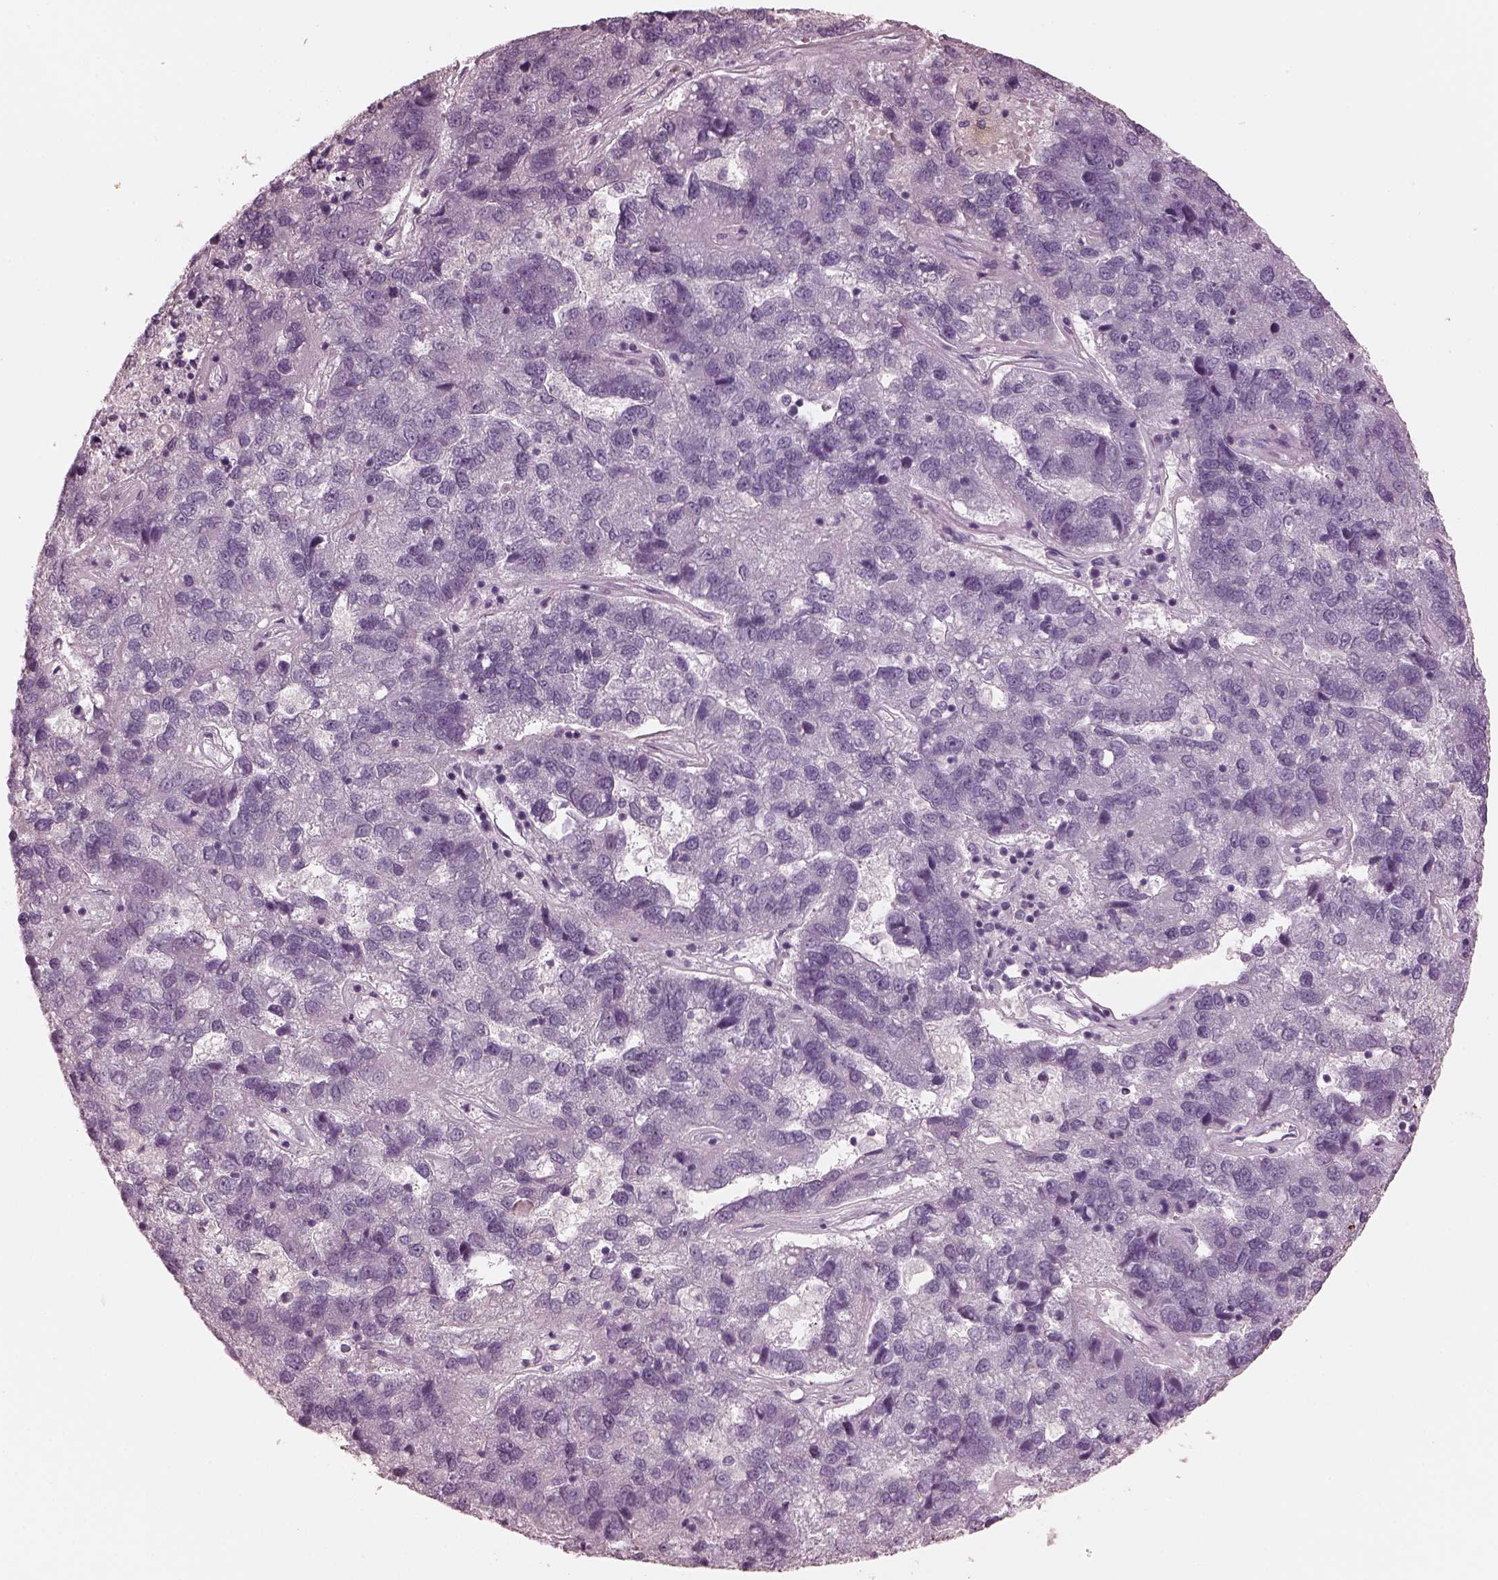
{"staining": {"intensity": "negative", "quantity": "none", "location": "none"}, "tissue": "pancreatic cancer", "cell_type": "Tumor cells", "image_type": "cancer", "snomed": [{"axis": "morphology", "description": "Adenocarcinoma, NOS"}, {"axis": "topography", "description": "Pancreas"}], "caption": "The IHC photomicrograph has no significant expression in tumor cells of pancreatic cancer (adenocarcinoma) tissue. (Stains: DAB (3,3'-diaminobenzidine) IHC with hematoxylin counter stain, Microscopy: brightfield microscopy at high magnification).", "gene": "OPTC", "patient": {"sex": "female", "age": 61}}